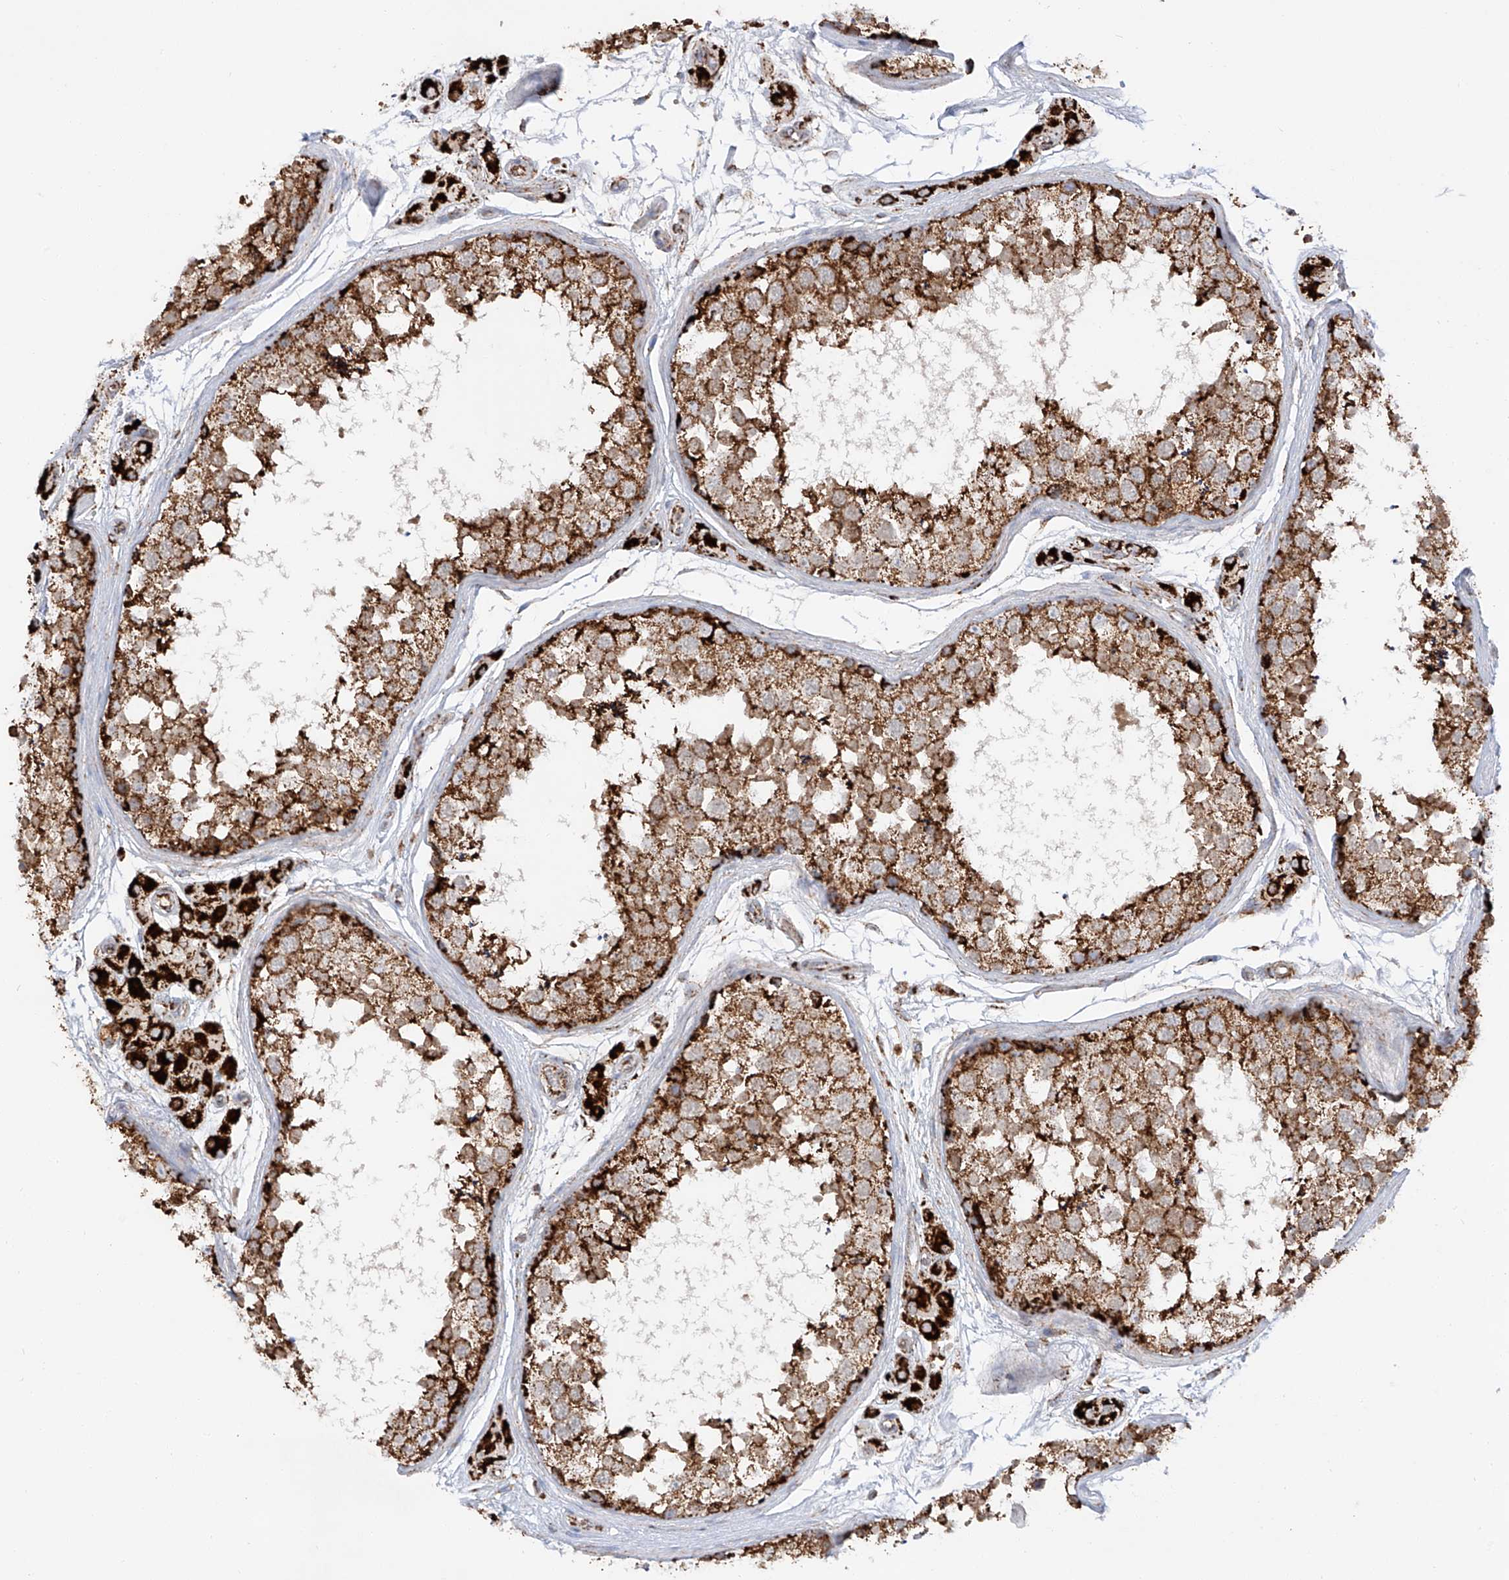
{"staining": {"intensity": "strong", "quantity": ">75%", "location": "cytoplasmic/membranous"}, "tissue": "testis", "cell_type": "Cells in seminiferous ducts", "image_type": "normal", "snomed": [{"axis": "morphology", "description": "Normal tissue, NOS"}, {"axis": "topography", "description": "Testis"}], "caption": "Protein staining shows strong cytoplasmic/membranous staining in about >75% of cells in seminiferous ducts in benign testis. (DAB (3,3'-diaminobenzidine) IHC, brown staining for protein, blue staining for nuclei).", "gene": "TTC27", "patient": {"sex": "male", "age": 56}}